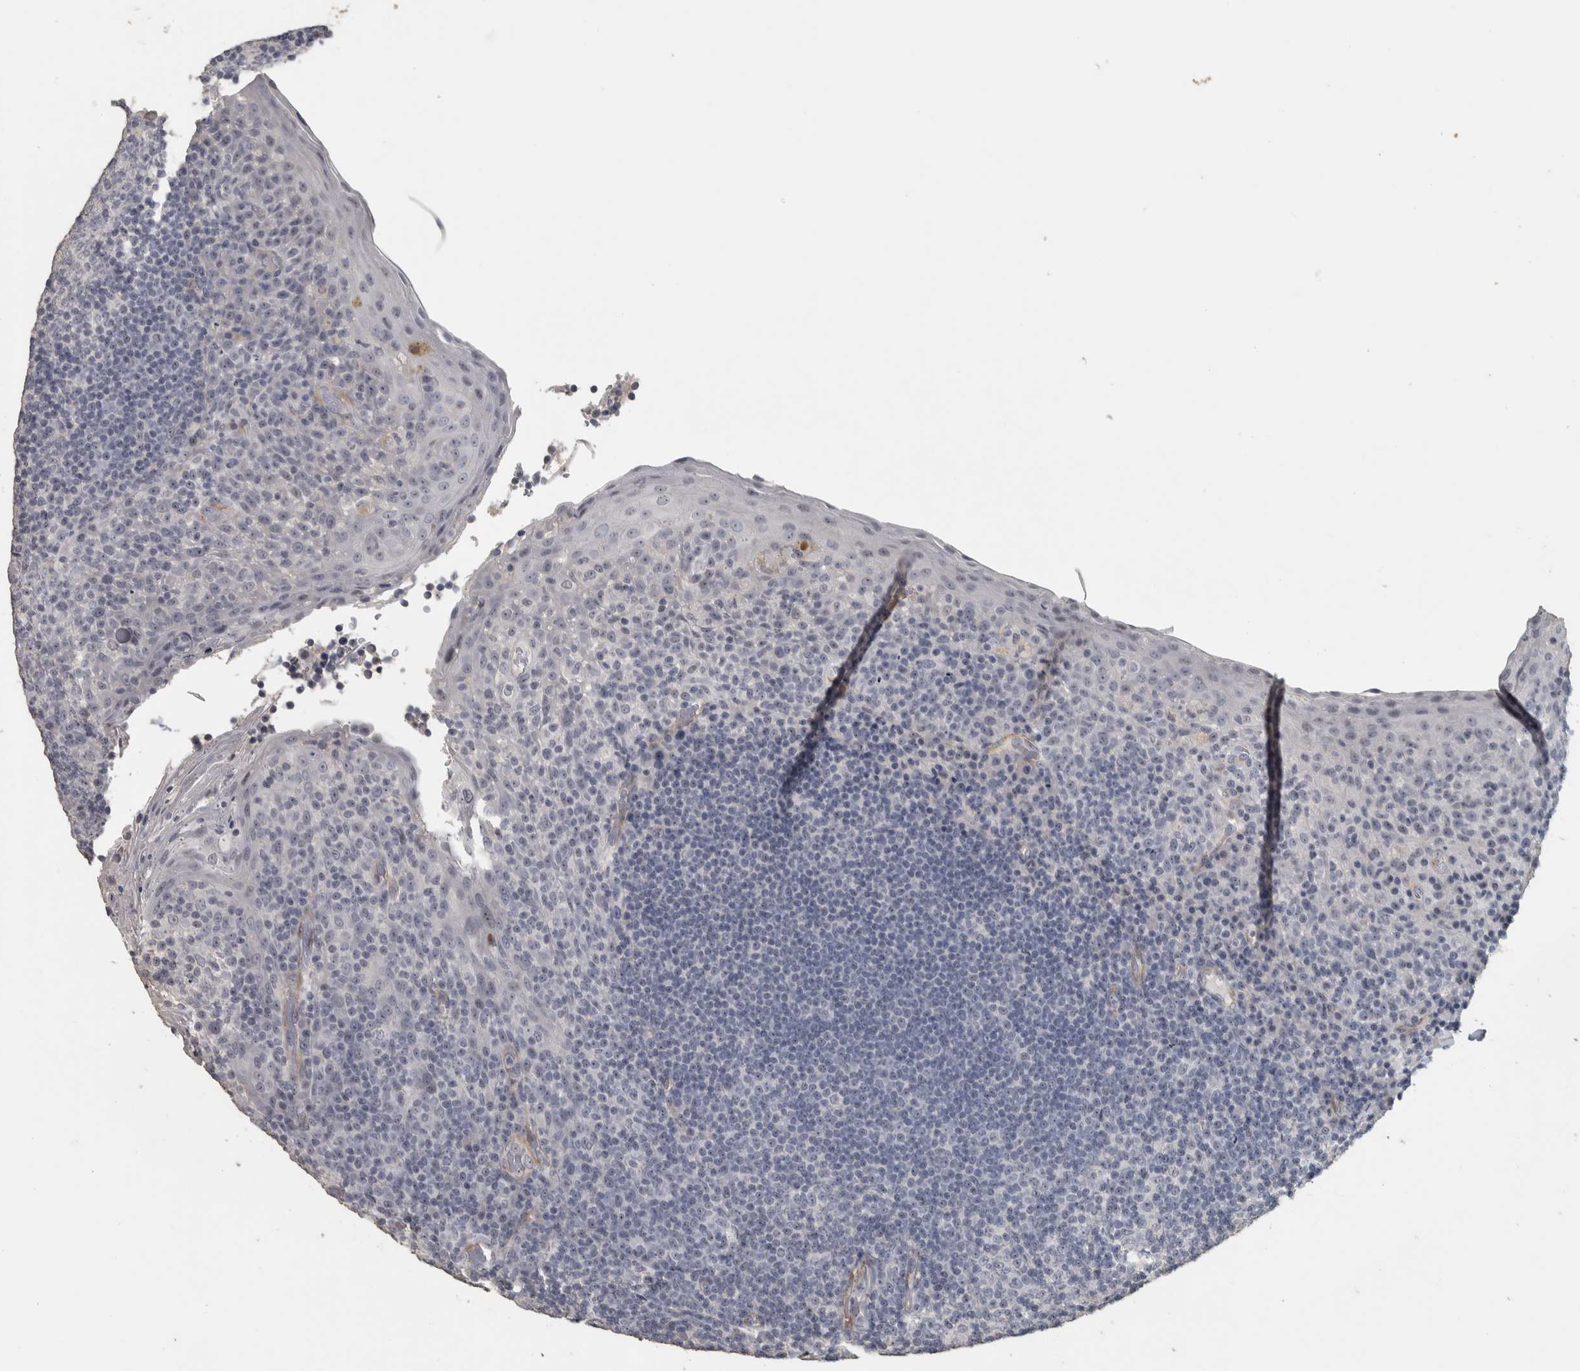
{"staining": {"intensity": "negative", "quantity": "none", "location": "none"}, "tissue": "tonsil", "cell_type": "Germinal center cells", "image_type": "normal", "snomed": [{"axis": "morphology", "description": "Normal tissue, NOS"}, {"axis": "topography", "description": "Tonsil"}], "caption": "Immunohistochemical staining of normal human tonsil displays no significant expression in germinal center cells.", "gene": "DCAF10", "patient": {"sex": "male", "age": 17}}